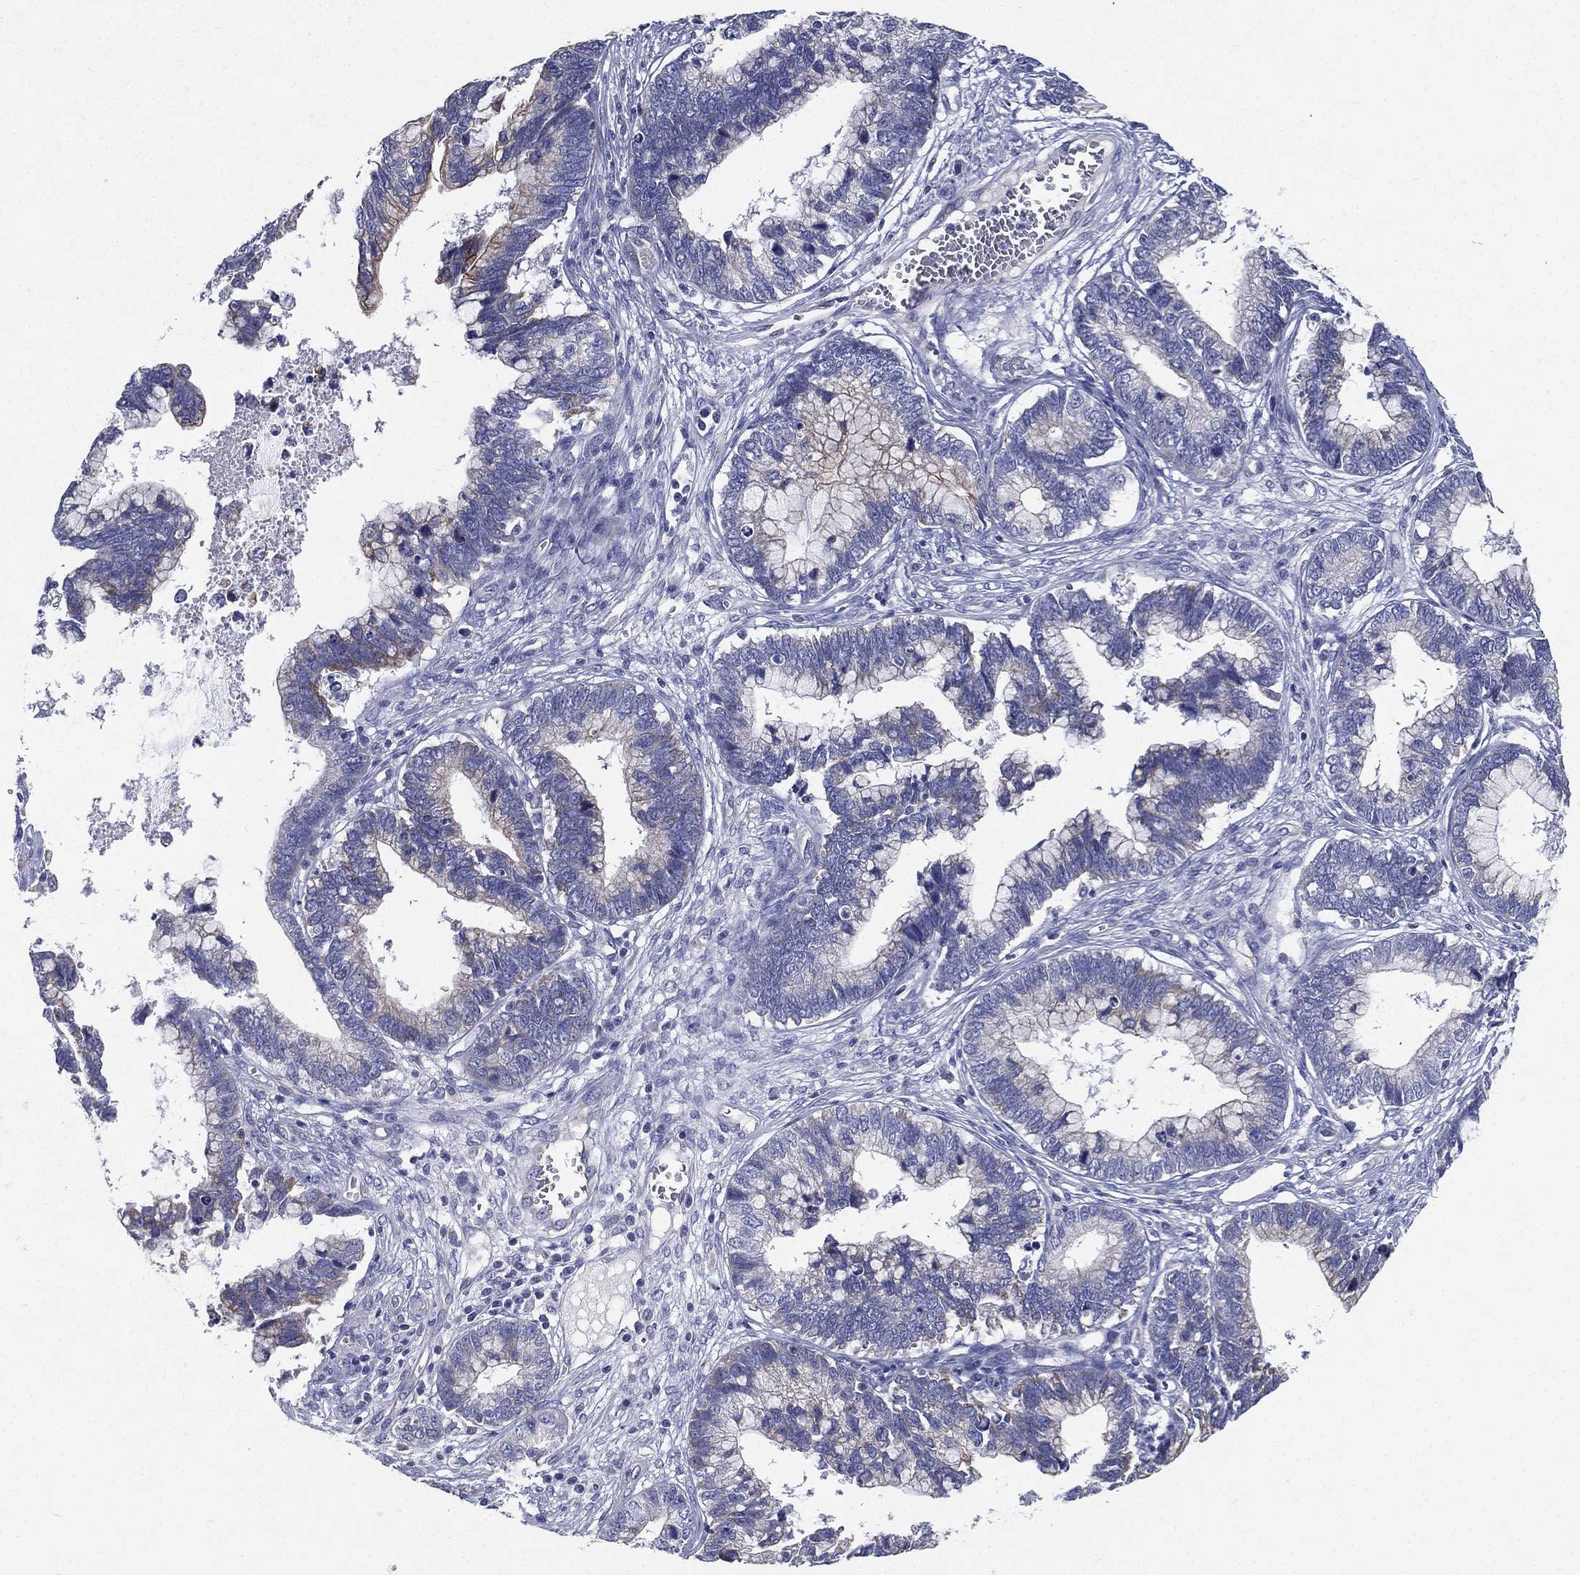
{"staining": {"intensity": "moderate", "quantity": "<25%", "location": "cytoplasmic/membranous"}, "tissue": "cervical cancer", "cell_type": "Tumor cells", "image_type": "cancer", "snomed": [{"axis": "morphology", "description": "Adenocarcinoma, NOS"}, {"axis": "topography", "description": "Cervix"}], "caption": "Adenocarcinoma (cervical) was stained to show a protein in brown. There is low levels of moderate cytoplasmic/membranous positivity in about <25% of tumor cells. (brown staining indicates protein expression, while blue staining denotes nuclei).", "gene": "PWWP3A", "patient": {"sex": "female", "age": 44}}